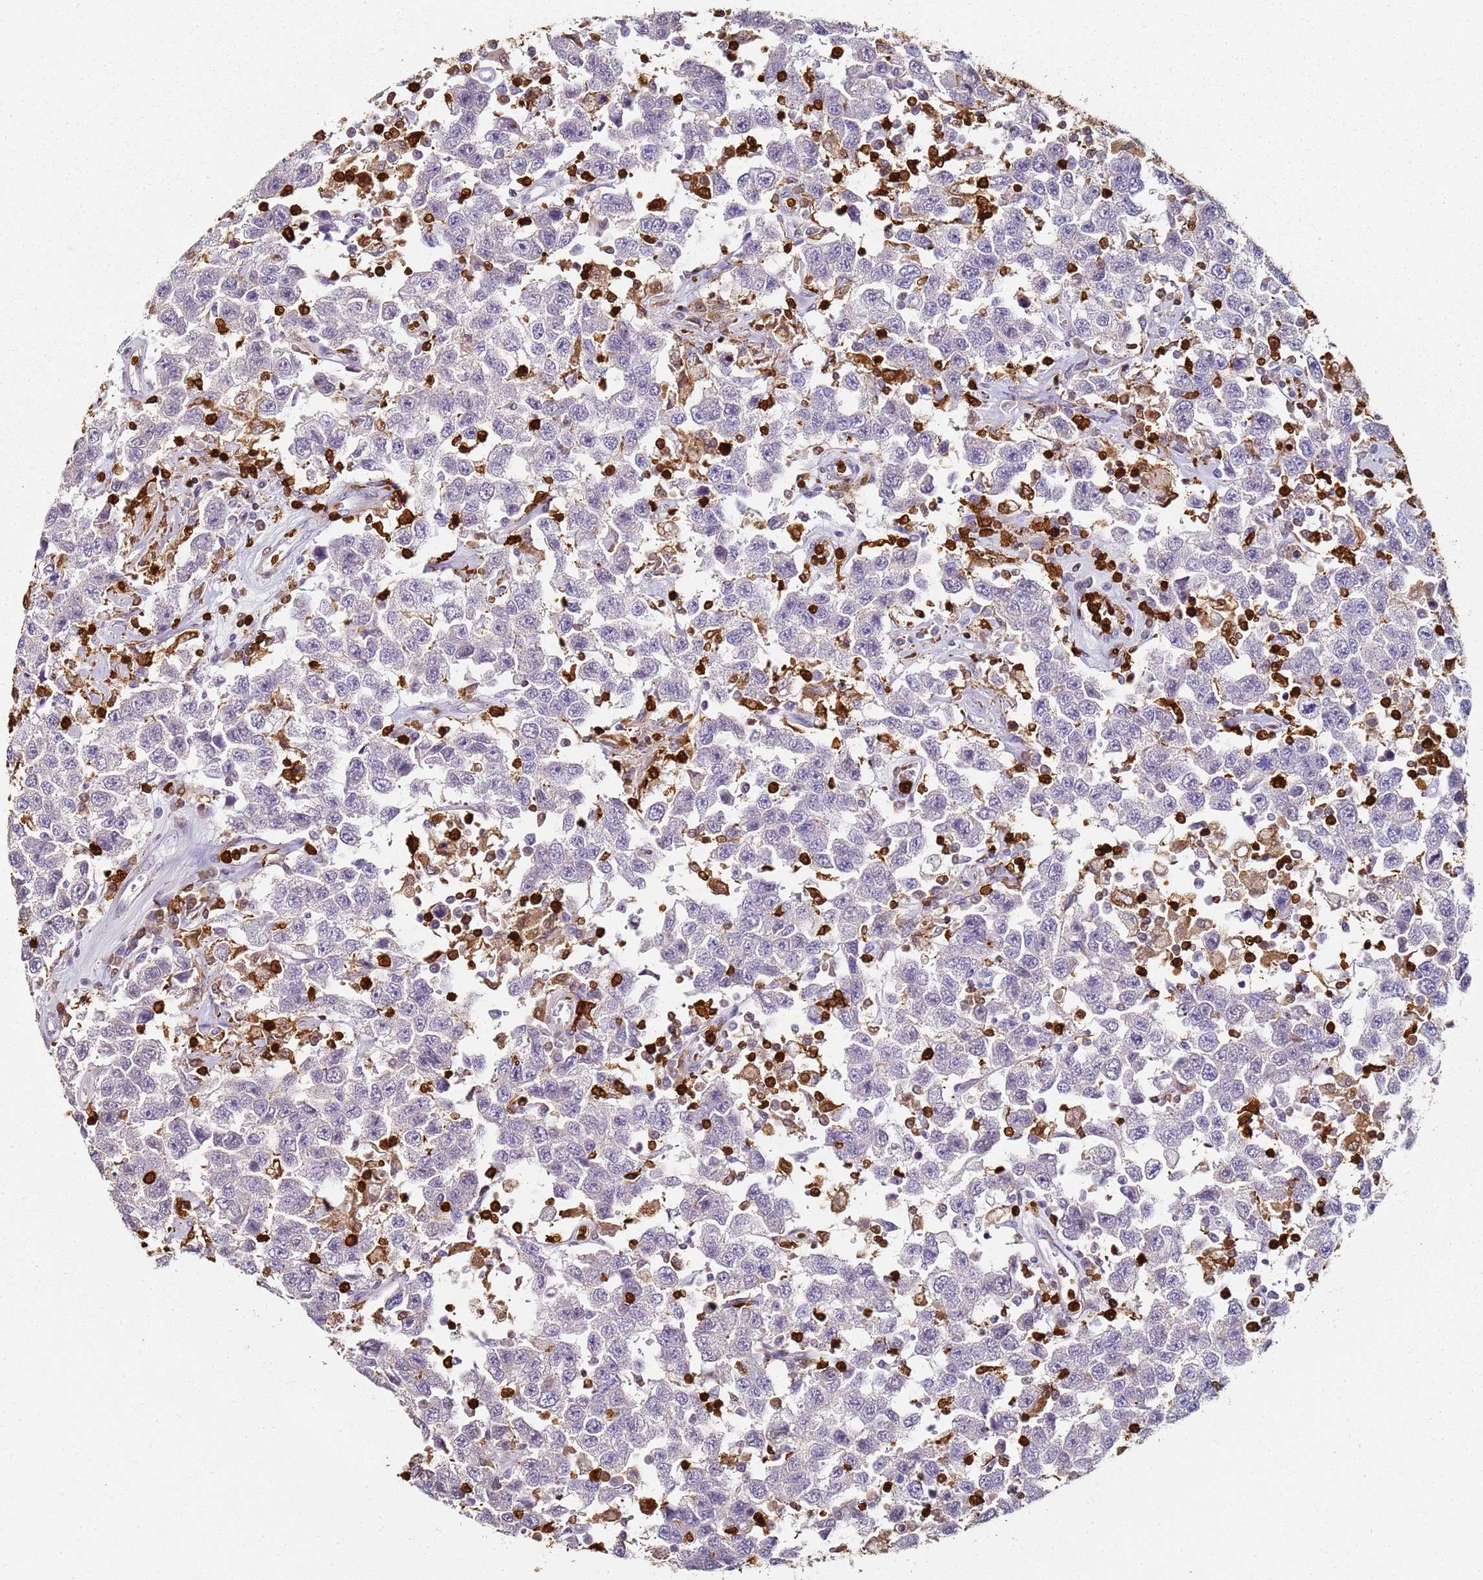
{"staining": {"intensity": "negative", "quantity": "none", "location": "none"}, "tissue": "testis cancer", "cell_type": "Tumor cells", "image_type": "cancer", "snomed": [{"axis": "morphology", "description": "Seminoma, NOS"}, {"axis": "topography", "description": "Testis"}], "caption": "The micrograph reveals no significant positivity in tumor cells of seminoma (testis).", "gene": "S100A4", "patient": {"sex": "male", "age": 41}}